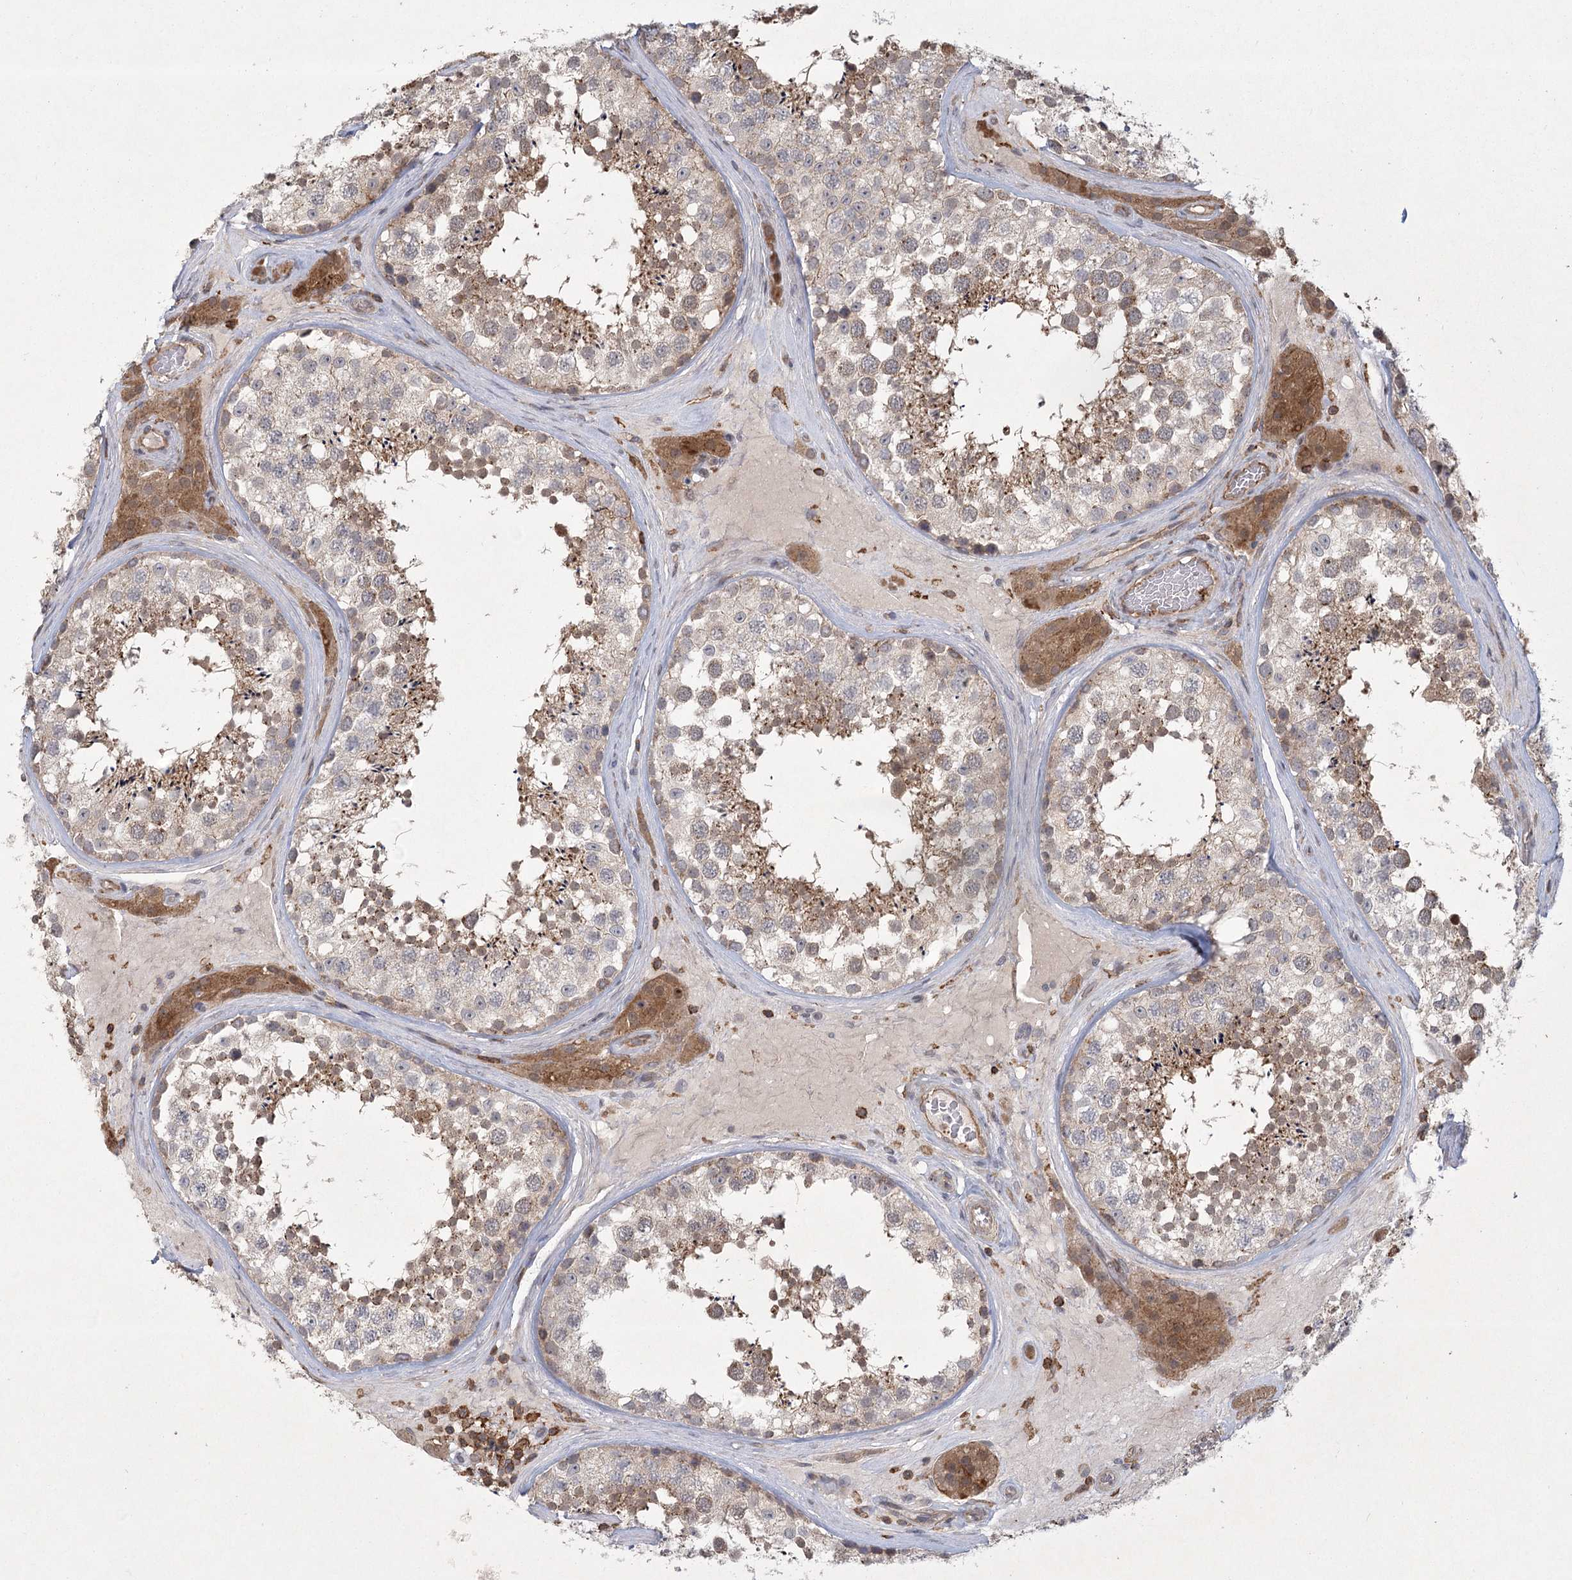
{"staining": {"intensity": "weak", "quantity": "25%-75%", "location": "cytoplasmic/membranous"}, "tissue": "testis", "cell_type": "Cells in seminiferous ducts", "image_type": "normal", "snomed": [{"axis": "morphology", "description": "Normal tissue, NOS"}, {"axis": "topography", "description": "Testis"}], "caption": "Testis was stained to show a protein in brown. There is low levels of weak cytoplasmic/membranous positivity in about 25%-75% of cells in seminiferous ducts.", "gene": "MEPE", "patient": {"sex": "male", "age": 46}}